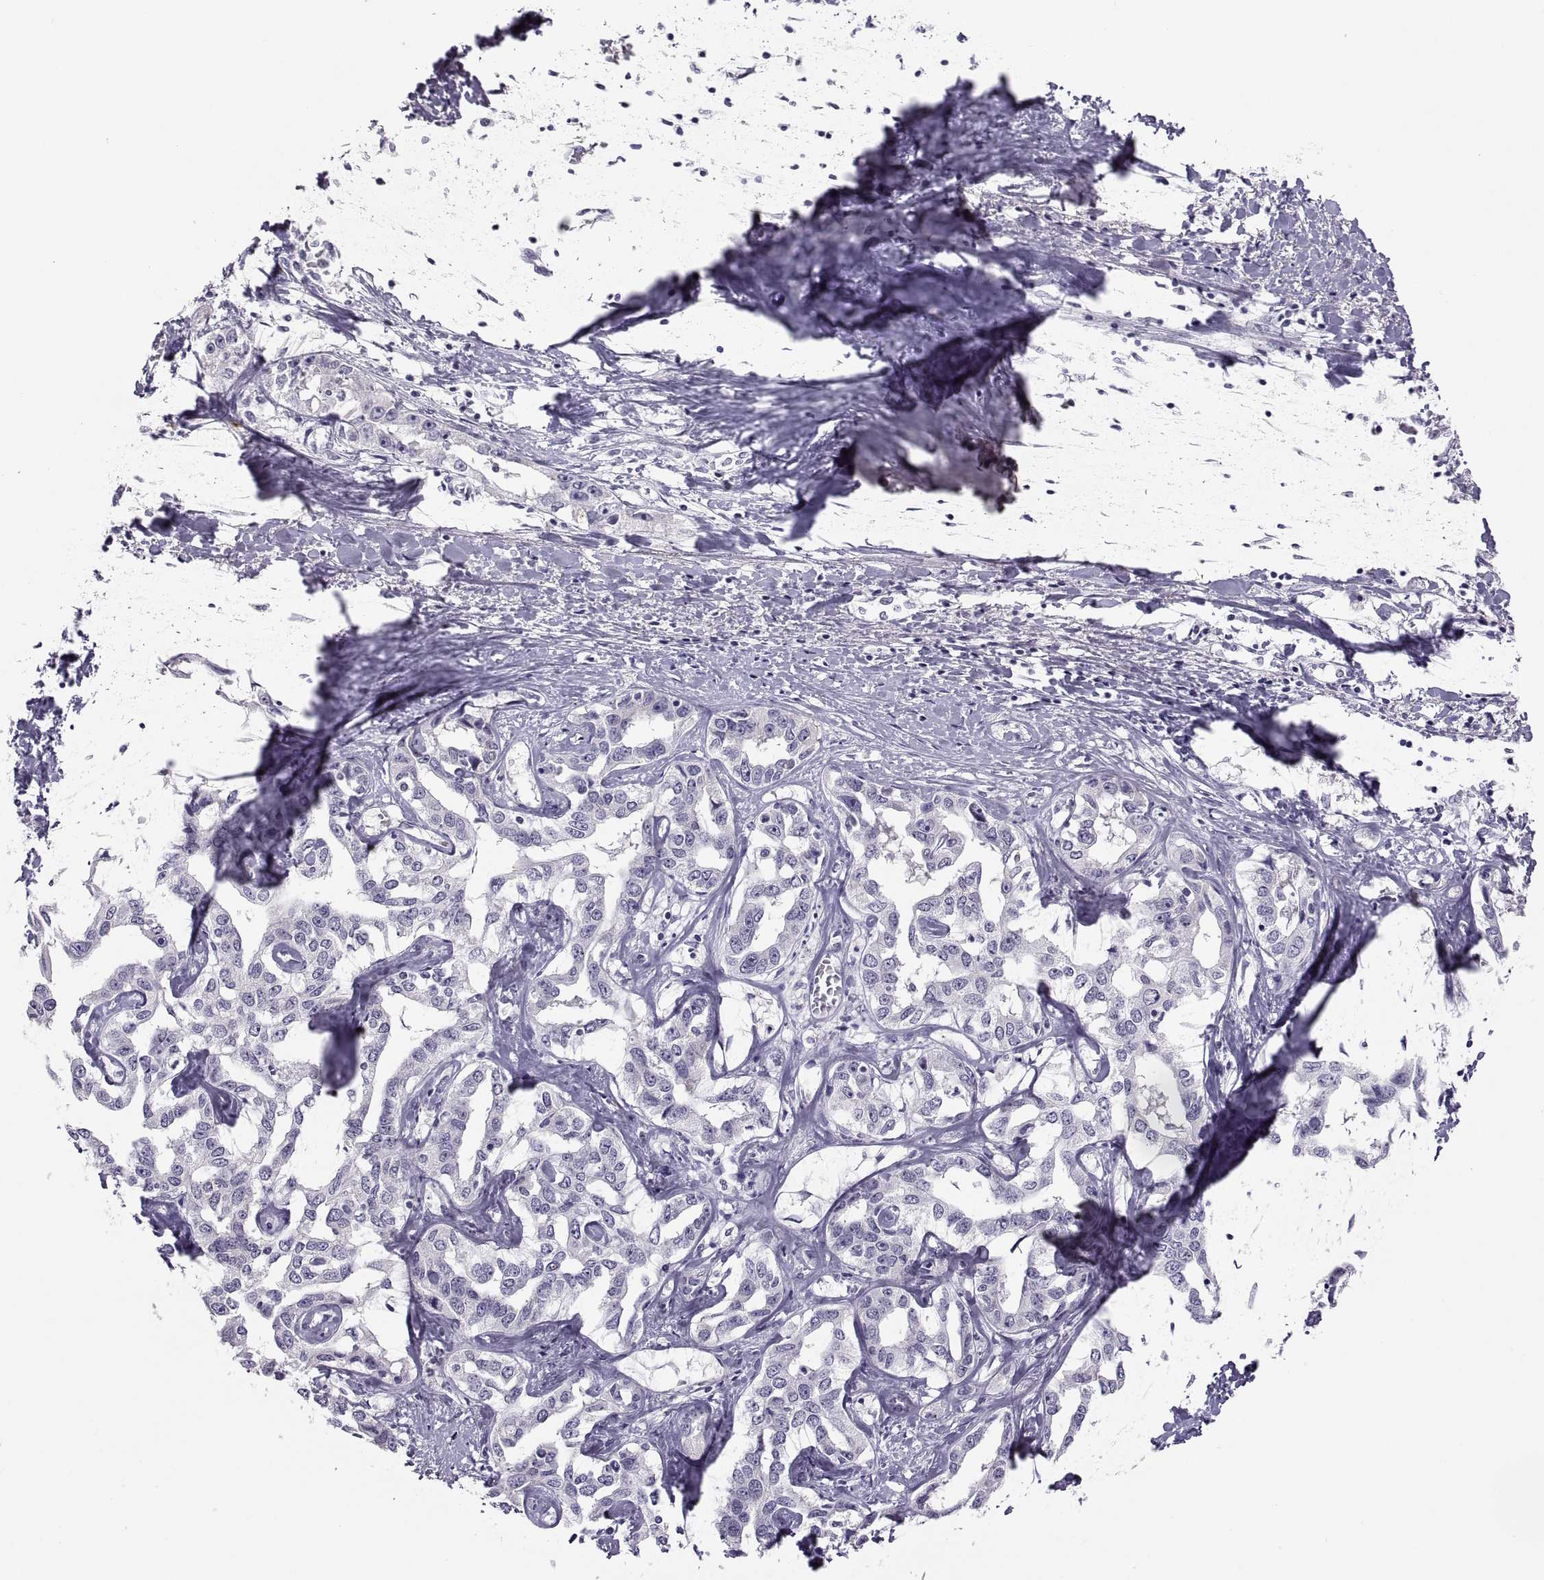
{"staining": {"intensity": "negative", "quantity": "none", "location": "none"}, "tissue": "liver cancer", "cell_type": "Tumor cells", "image_type": "cancer", "snomed": [{"axis": "morphology", "description": "Cholangiocarcinoma"}, {"axis": "topography", "description": "Liver"}], "caption": "Micrograph shows no significant protein staining in tumor cells of liver cancer (cholangiocarcinoma). (DAB IHC visualized using brightfield microscopy, high magnification).", "gene": "CHCT1", "patient": {"sex": "male", "age": 59}}